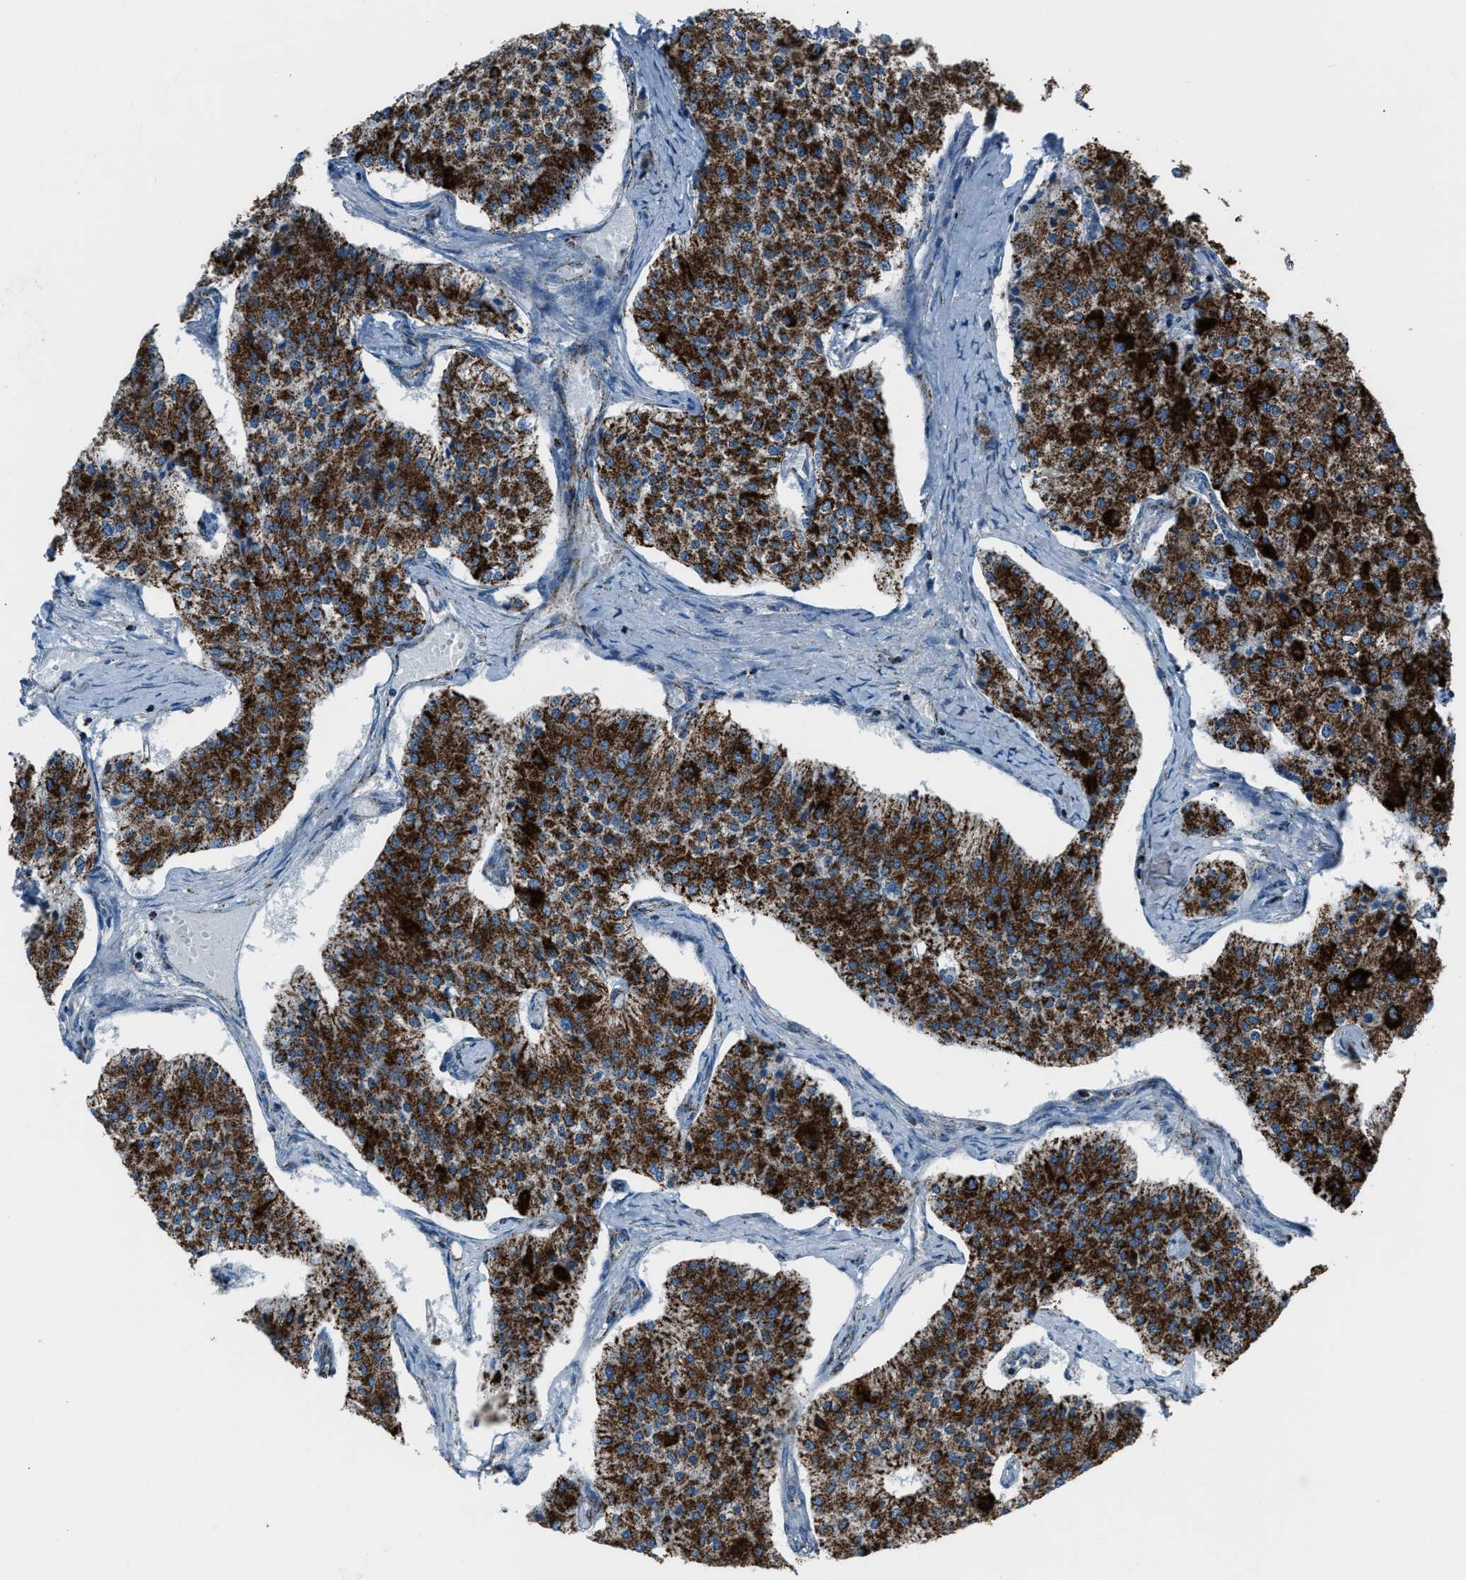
{"staining": {"intensity": "strong", "quantity": ">75%", "location": "cytoplasmic/membranous"}, "tissue": "carcinoid", "cell_type": "Tumor cells", "image_type": "cancer", "snomed": [{"axis": "morphology", "description": "Carcinoid, malignant, NOS"}, {"axis": "topography", "description": "Colon"}], "caption": "A brown stain labels strong cytoplasmic/membranous expression of a protein in human carcinoid (malignant) tumor cells. (IHC, brightfield microscopy, high magnification).", "gene": "MDH2", "patient": {"sex": "female", "age": 52}}